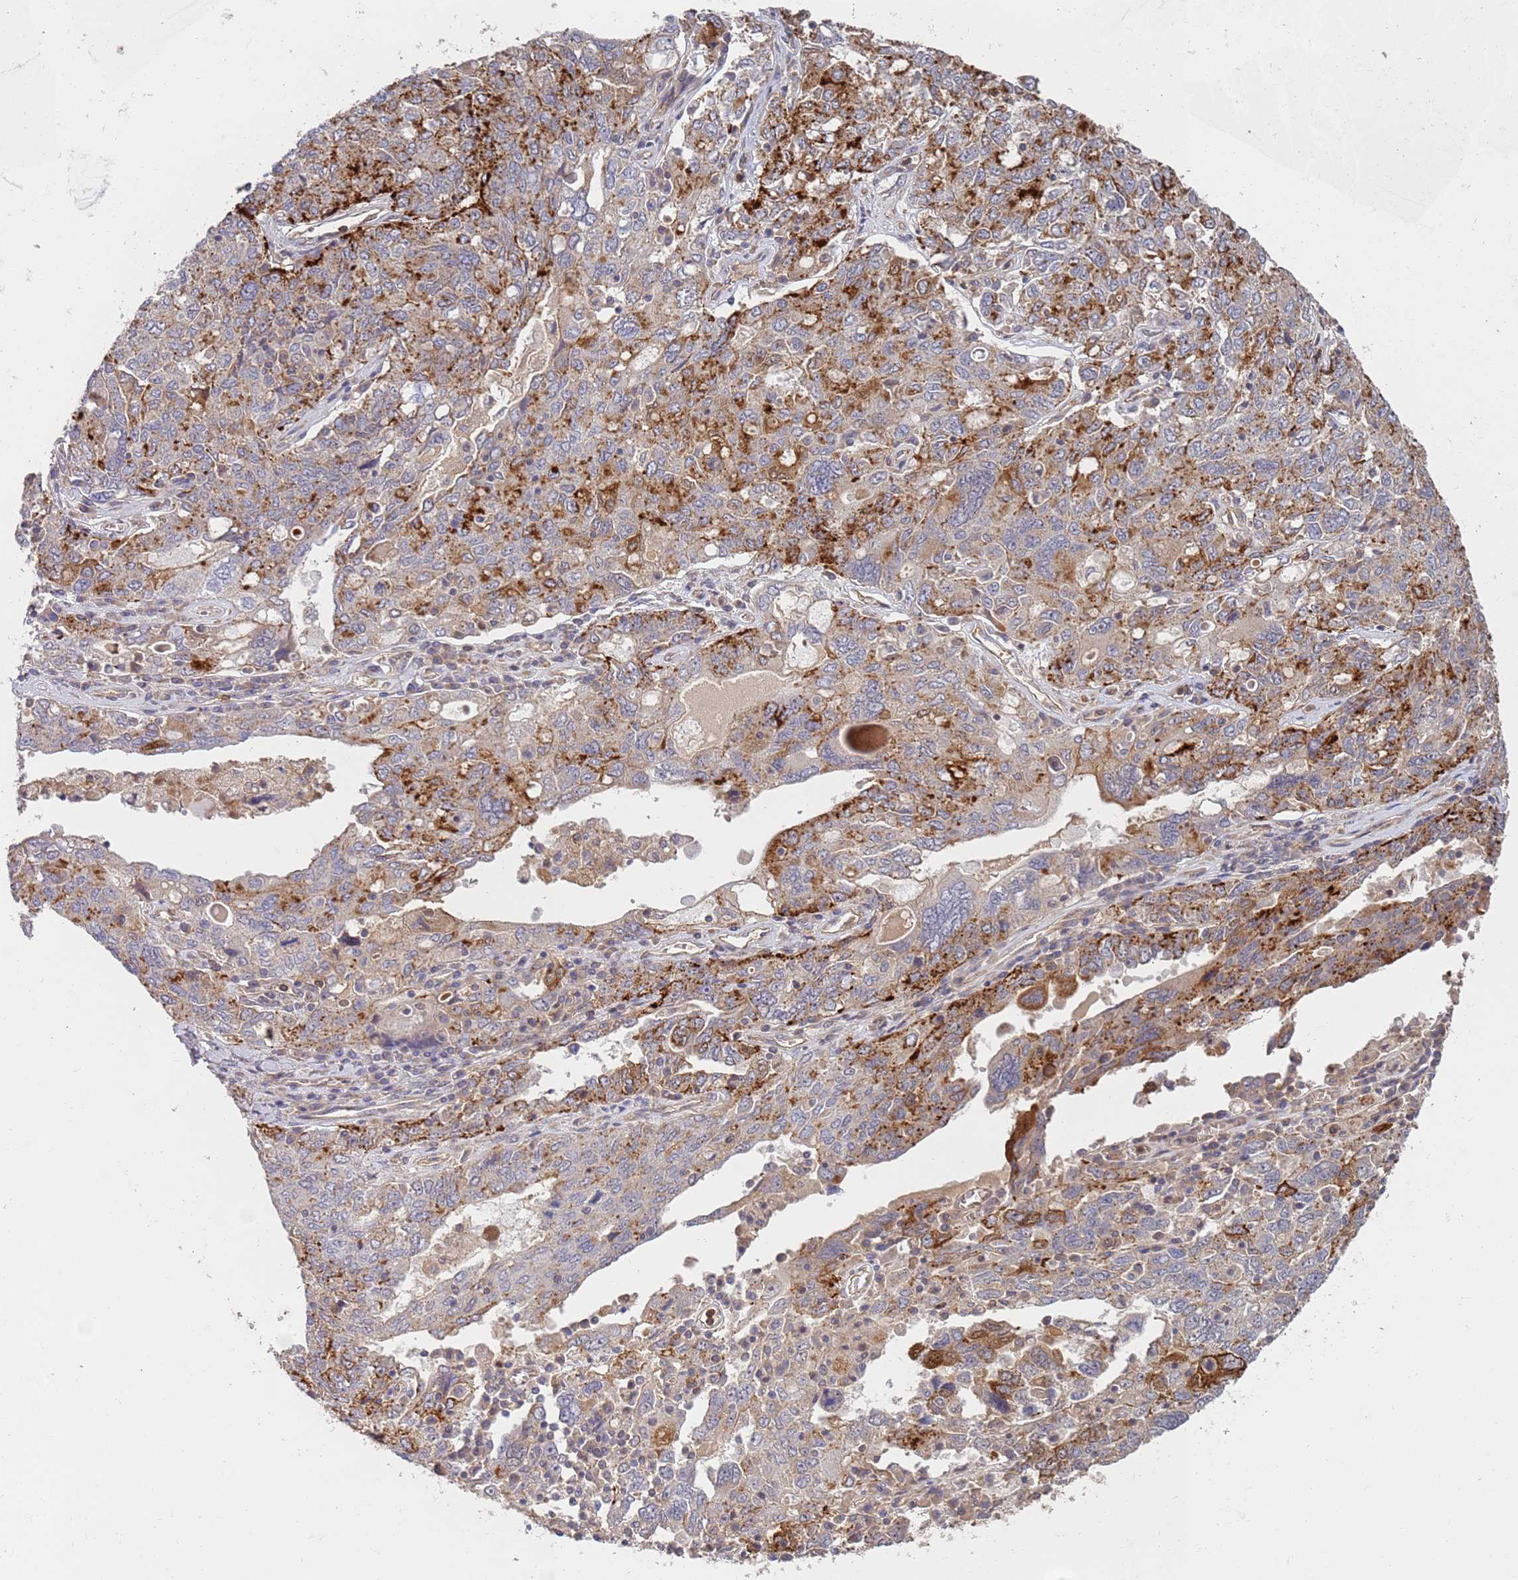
{"staining": {"intensity": "strong", "quantity": "25%-75%", "location": "cytoplasmic/membranous"}, "tissue": "ovarian cancer", "cell_type": "Tumor cells", "image_type": "cancer", "snomed": [{"axis": "morphology", "description": "Carcinoma, endometroid"}, {"axis": "topography", "description": "Ovary"}], "caption": "A brown stain labels strong cytoplasmic/membranous staining of a protein in human endometroid carcinoma (ovarian) tumor cells.", "gene": "ABCB6", "patient": {"sex": "female", "age": 62}}